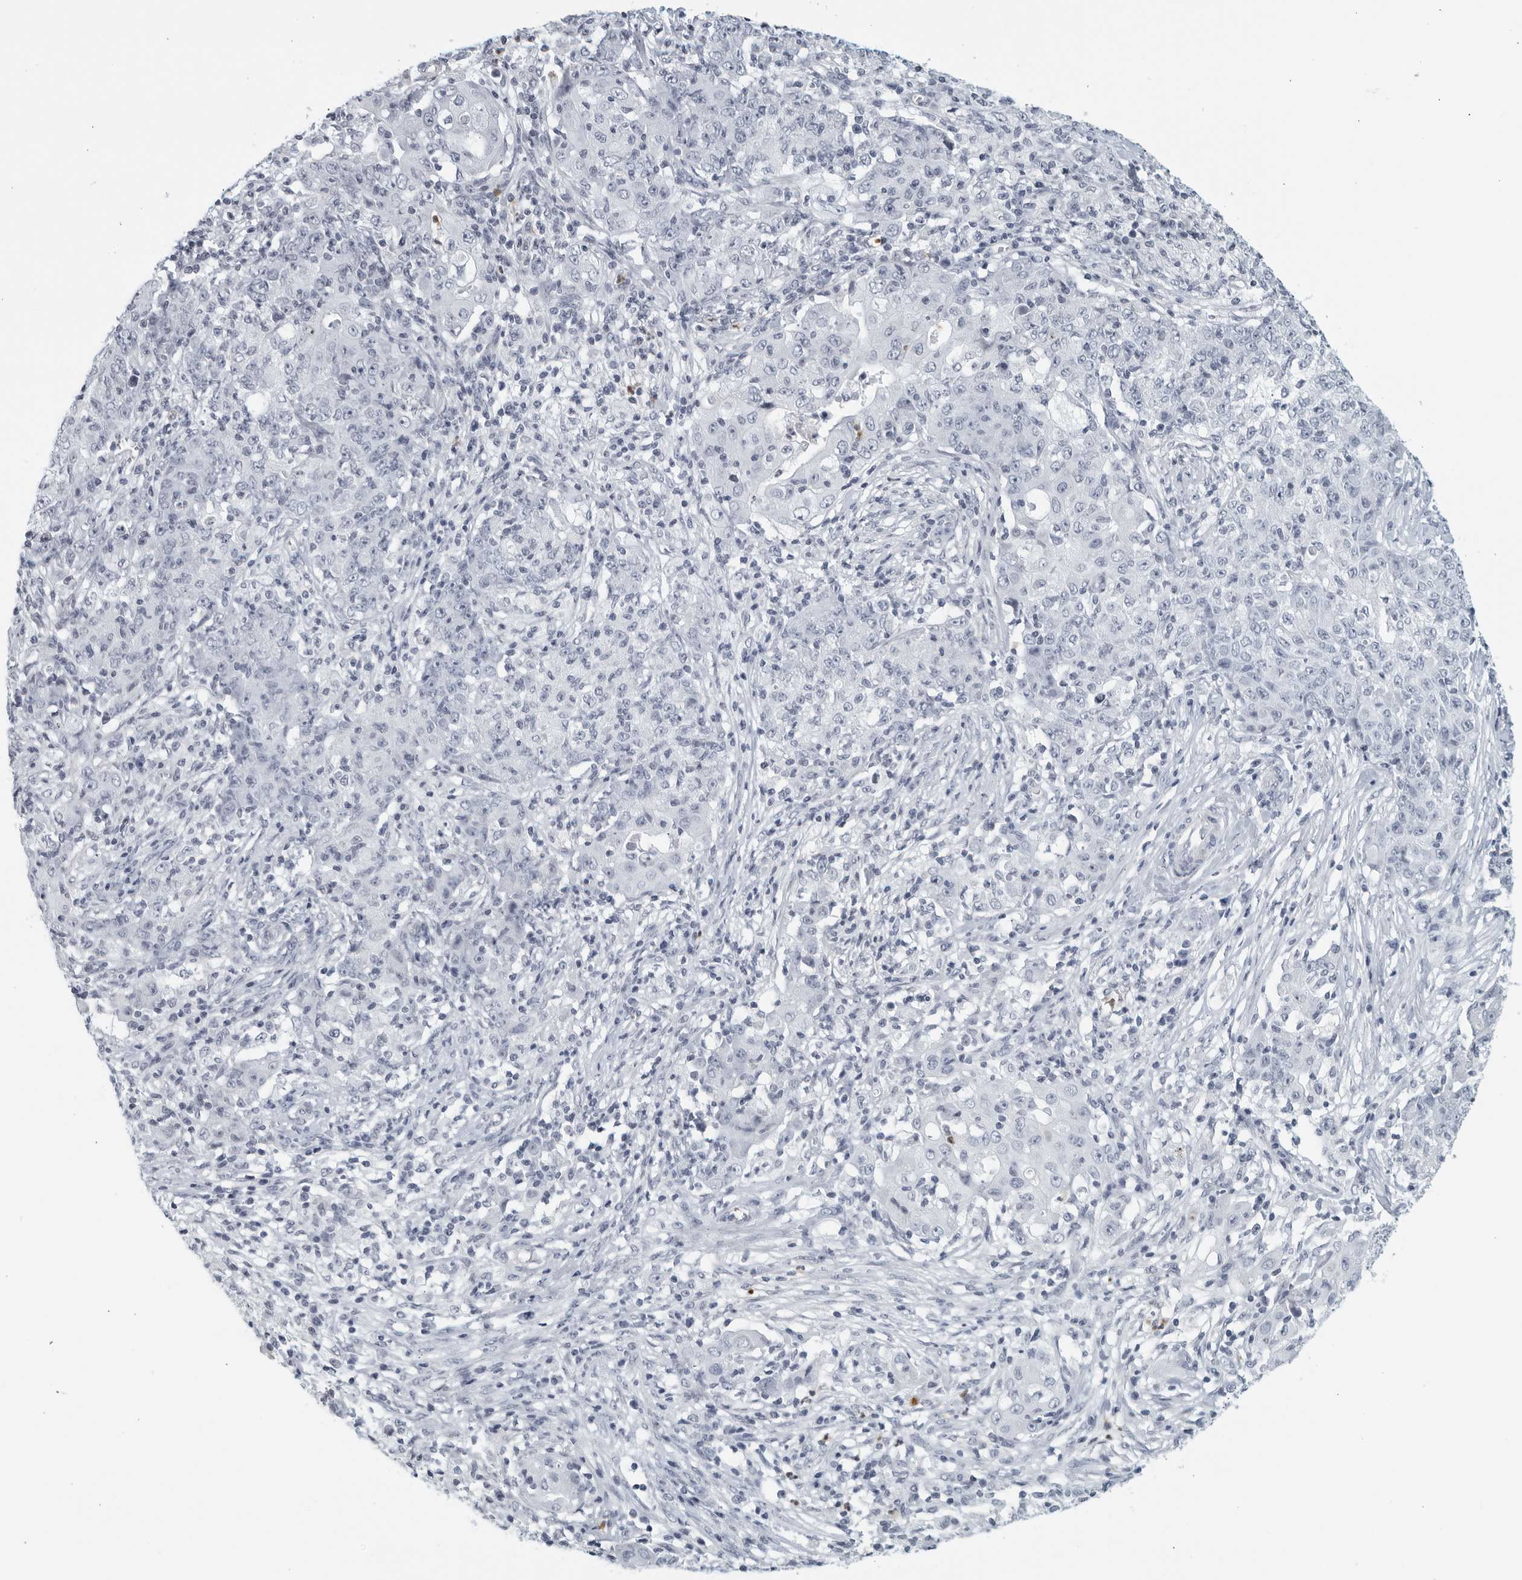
{"staining": {"intensity": "negative", "quantity": "none", "location": "none"}, "tissue": "ovarian cancer", "cell_type": "Tumor cells", "image_type": "cancer", "snomed": [{"axis": "morphology", "description": "Carcinoma, endometroid"}, {"axis": "topography", "description": "Ovary"}], "caption": "This image is of ovarian cancer stained with immunohistochemistry (IHC) to label a protein in brown with the nuclei are counter-stained blue. There is no expression in tumor cells.", "gene": "KLK7", "patient": {"sex": "female", "age": 42}}